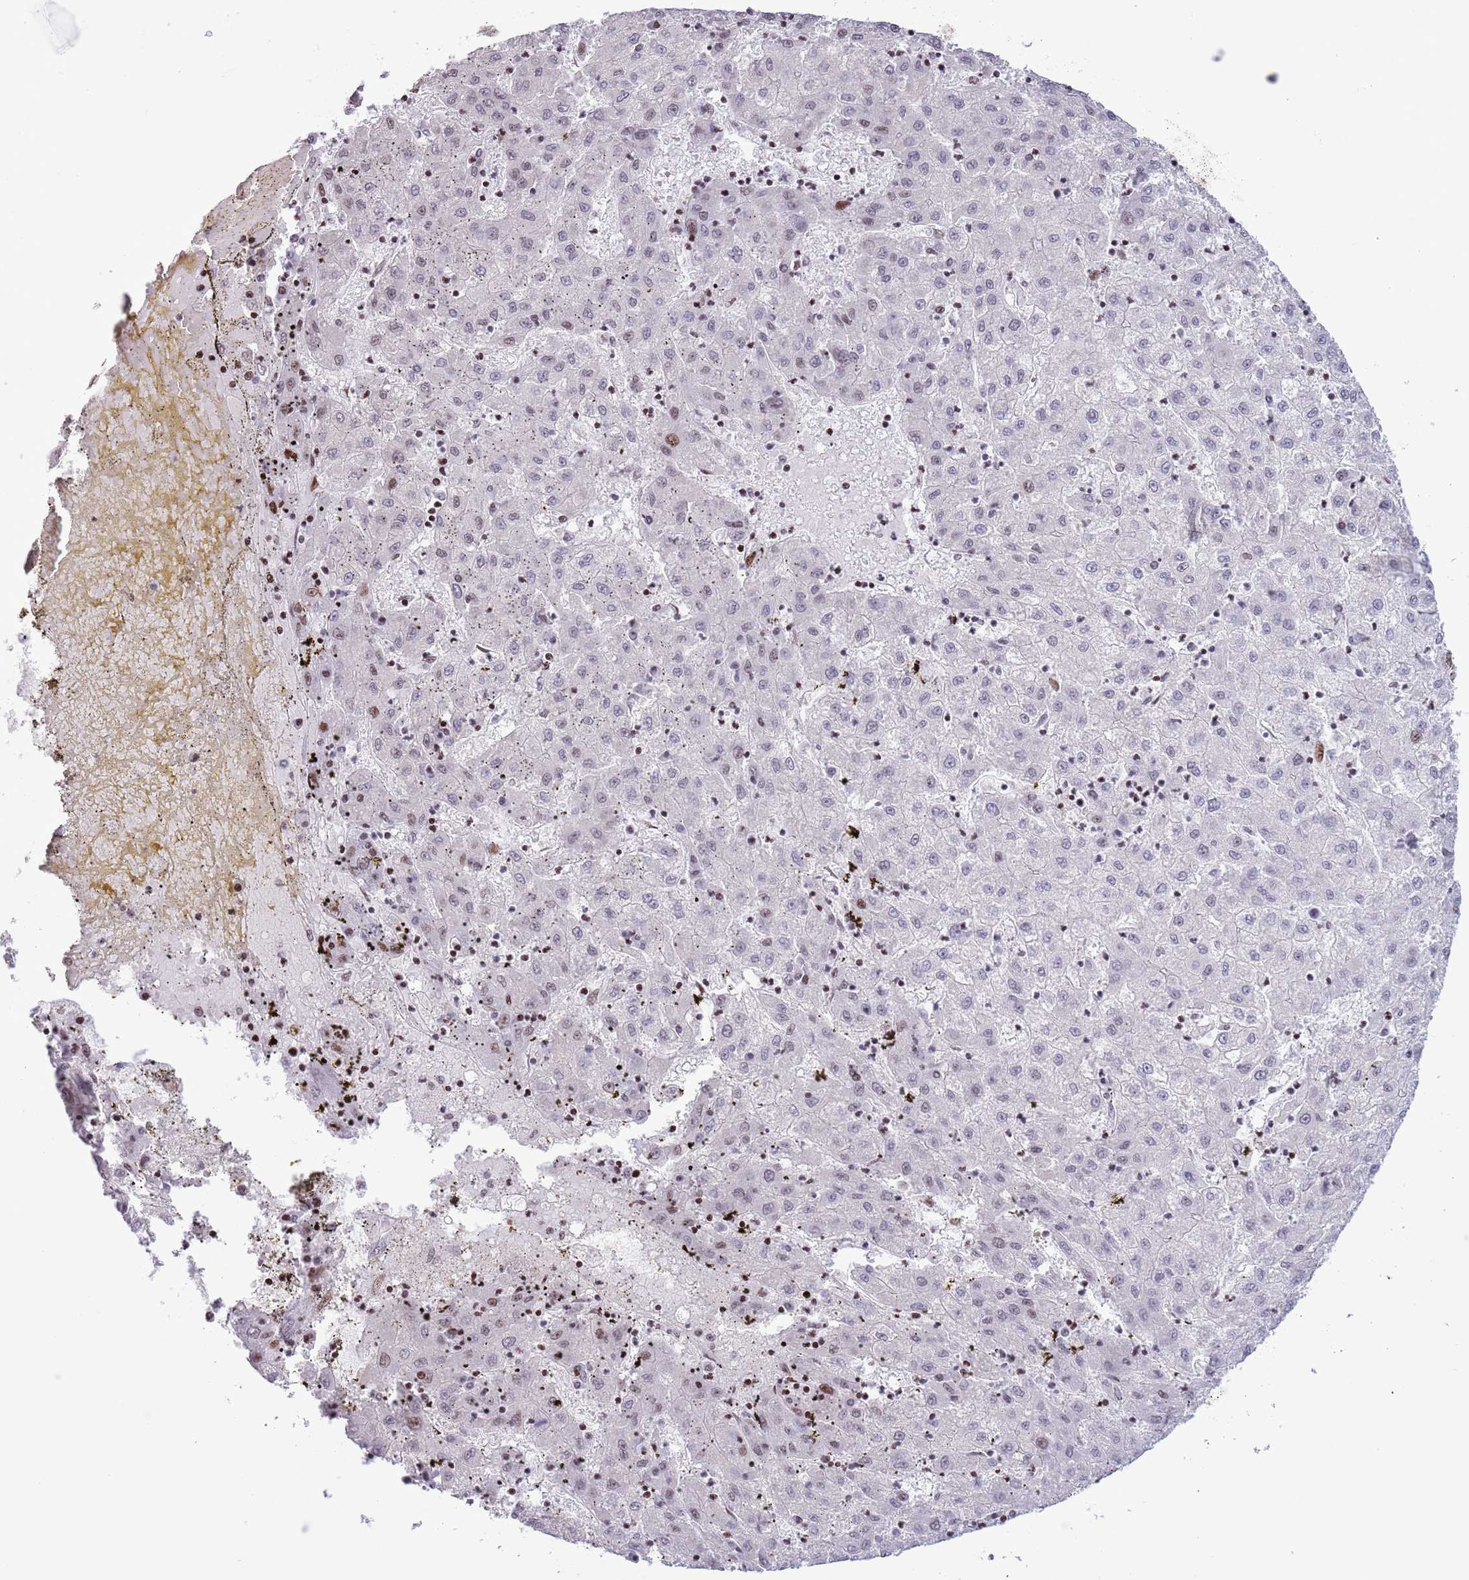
{"staining": {"intensity": "moderate", "quantity": "<25%", "location": "nuclear"}, "tissue": "liver cancer", "cell_type": "Tumor cells", "image_type": "cancer", "snomed": [{"axis": "morphology", "description": "Carcinoma, Hepatocellular, NOS"}, {"axis": "topography", "description": "Liver"}], "caption": "Liver cancer (hepatocellular carcinoma) stained for a protein (brown) exhibits moderate nuclear positive staining in about <25% of tumor cells.", "gene": "MFSD10", "patient": {"sex": "male", "age": 72}}